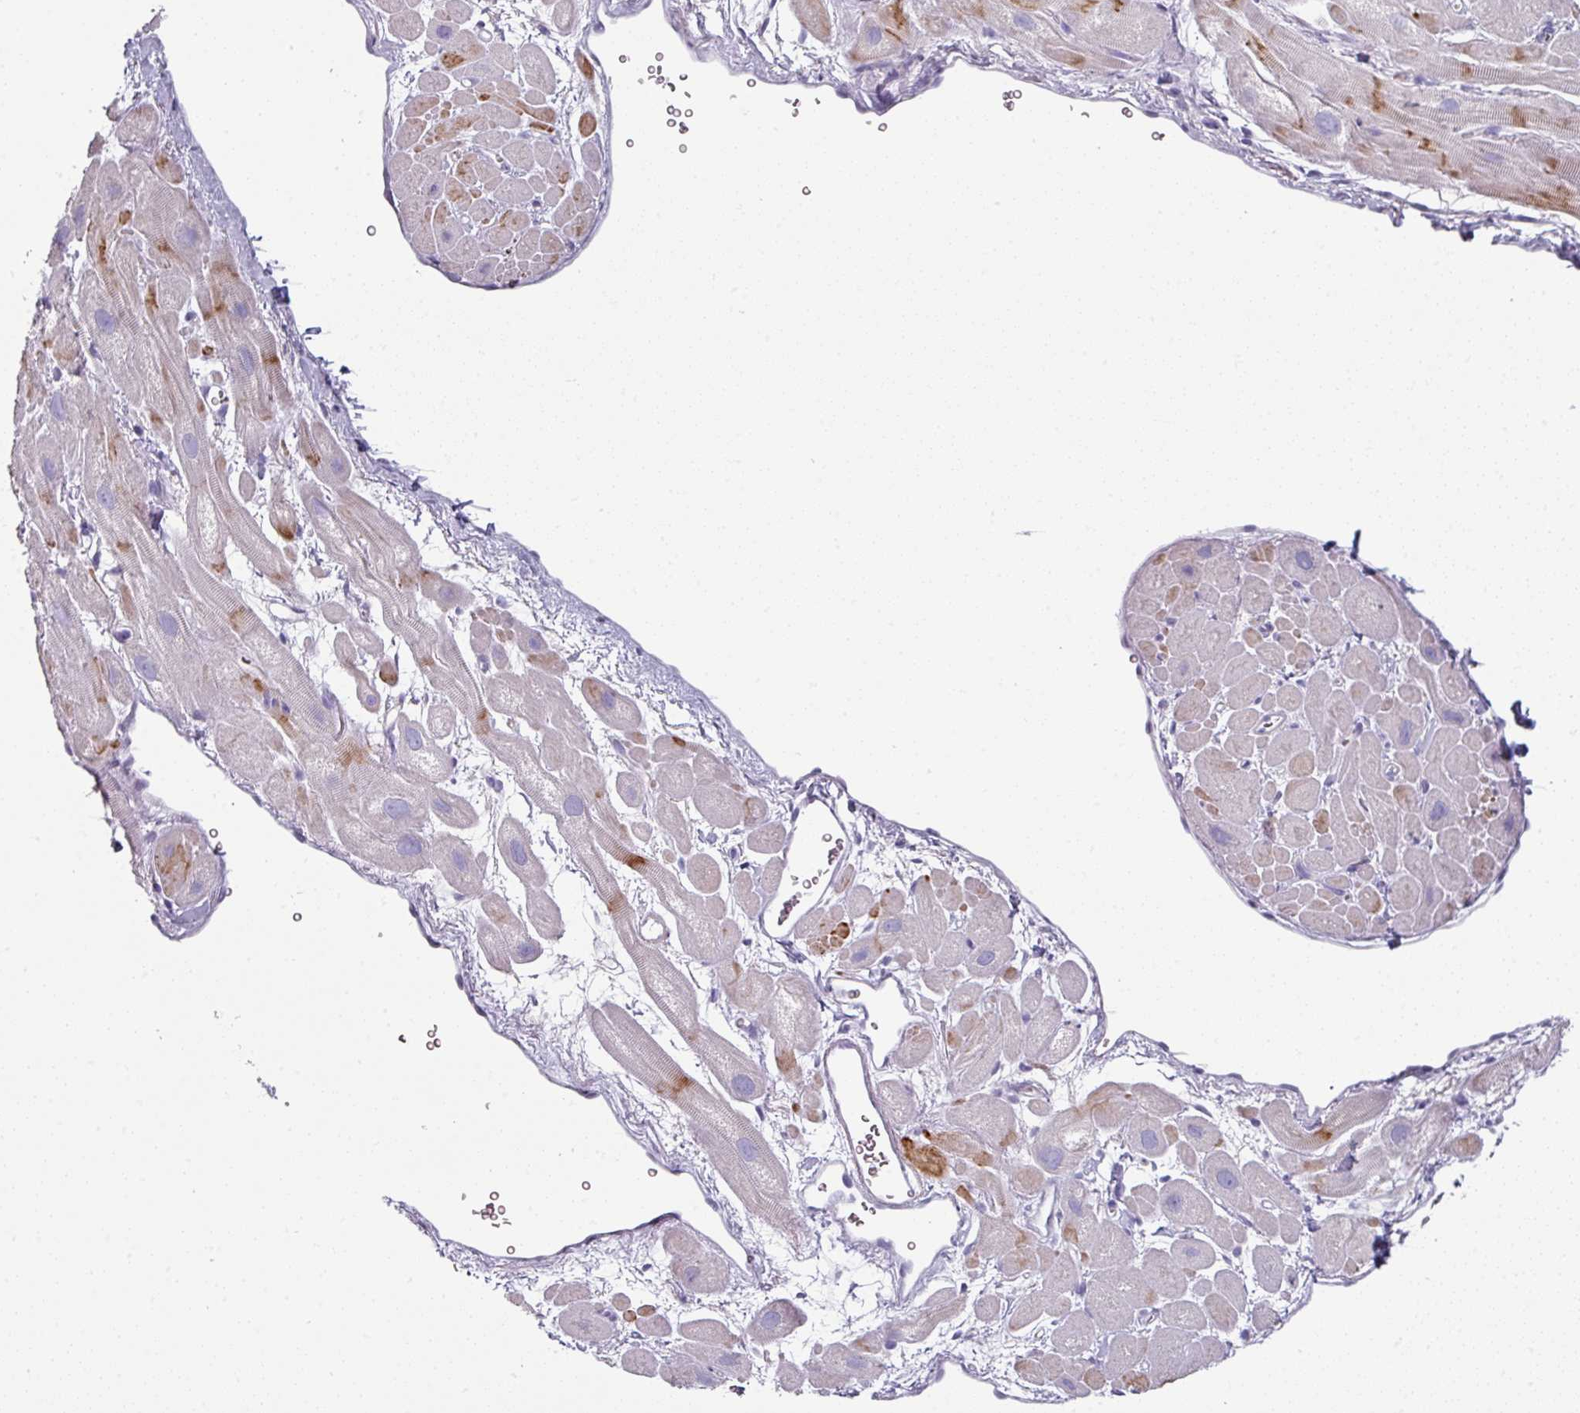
{"staining": {"intensity": "moderate", "quantity": "<25%", "location": "cytoplasmic/membranous"}, "tissue": "heart muscle", "cell_type": "Cardiomyocytes", "image_type": "normal", "snomed": [{"axis": "morphology", "description": "Normal tissue, NOS"}, {"axis": "topography", "description": "Heart"}], "caption": "This histopathology image reveals normal heart muscle stained with immunohistochemistry to label a protein in brown. The cytoplasmic/membranous of cardiomyocytes show moderate positivity for the protein. Nuclei are counter-stained blue.", "gene": "SLC17A7", "patient": {"sex": "male", "age": 49}}